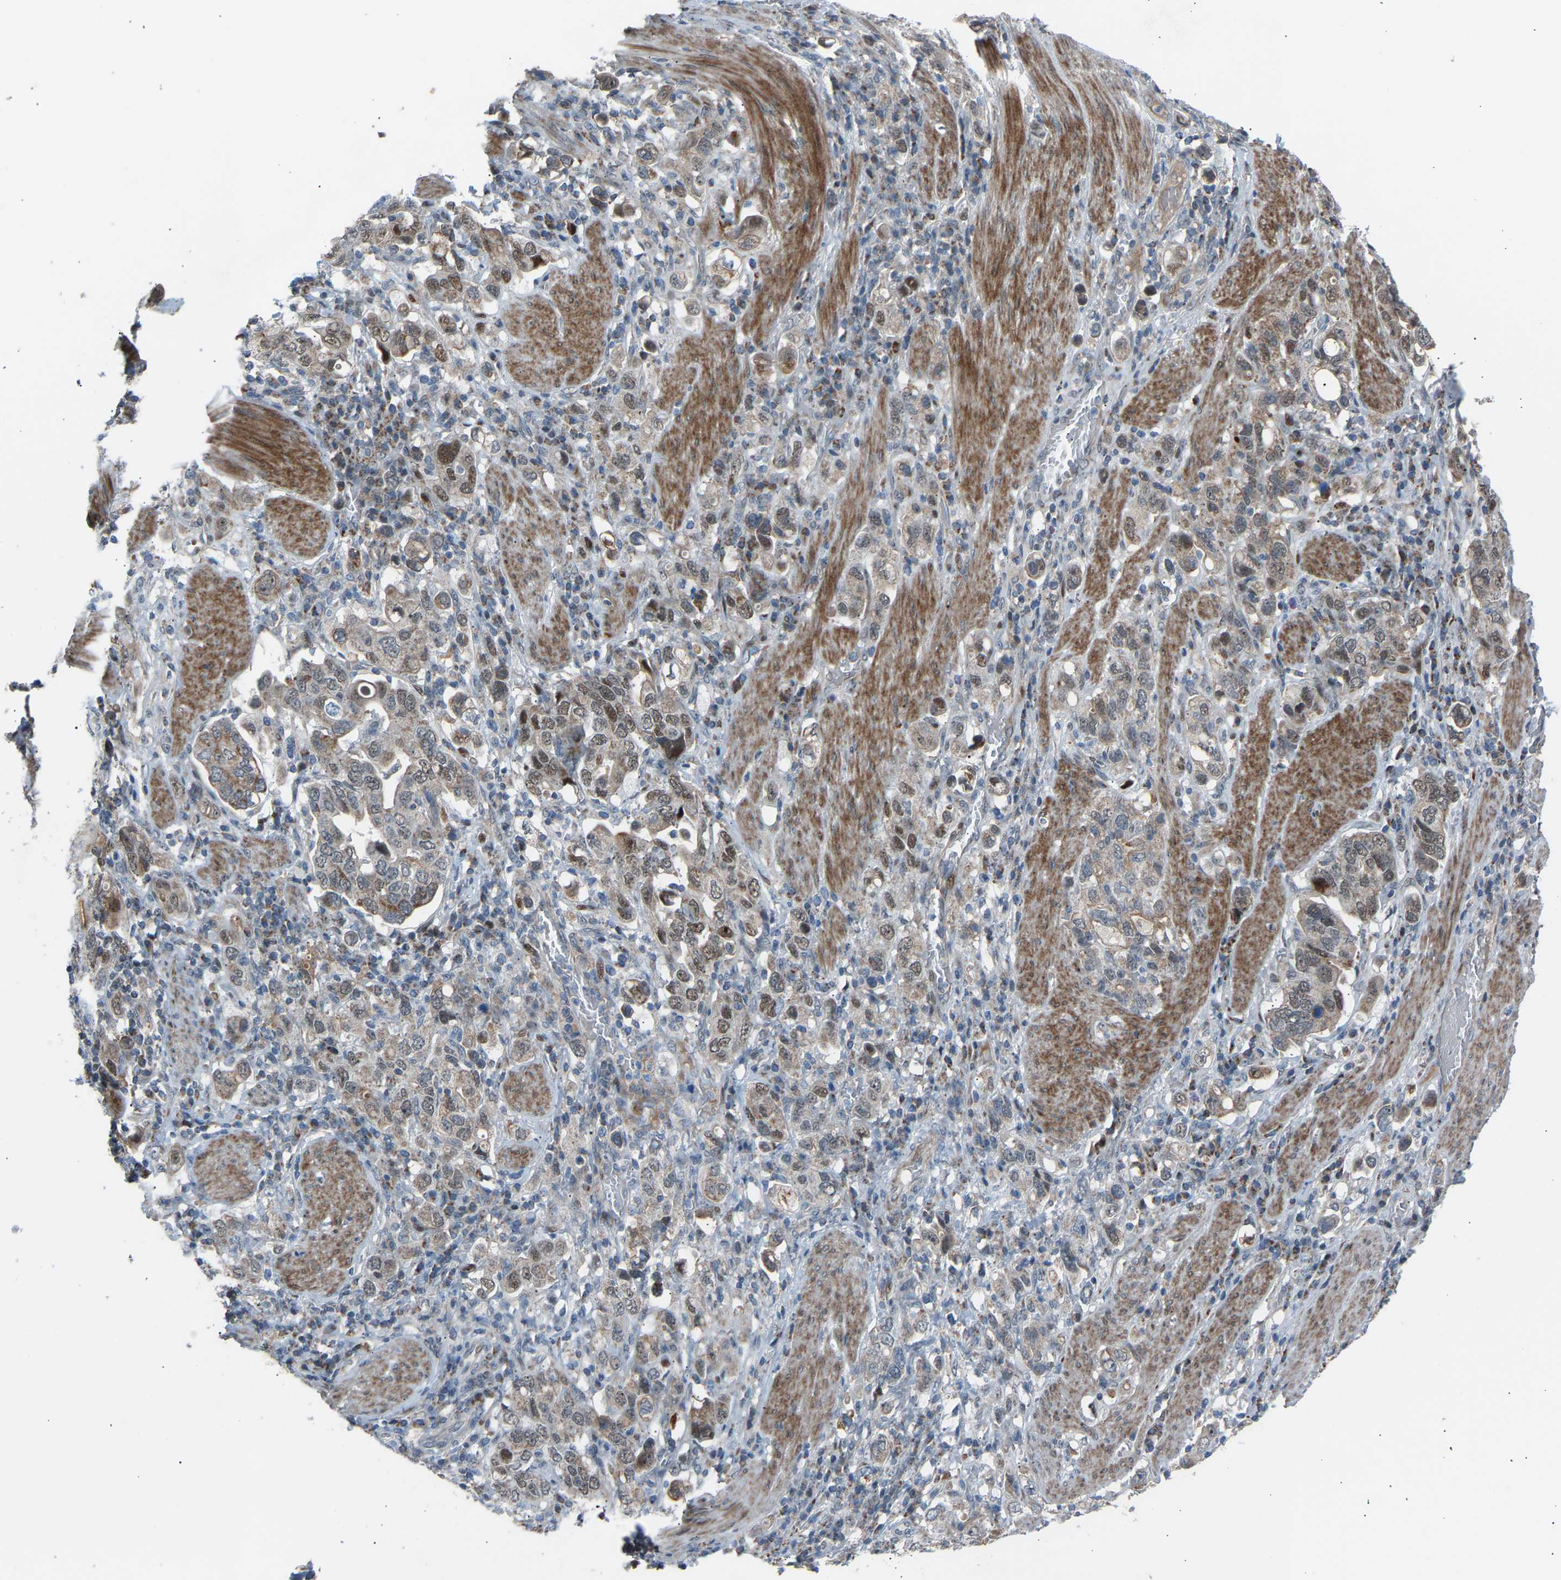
{"staining": {"intensity": "moderate", "quantity": ">75%", "location": "nuclear"}, "tissue": "stomach cancer", "cell_type": "Tumor cells", "image_type": "cancer", "snomed": [{"axis": "morphology", "description": "Adenocarcinoma, NOS"}, {"axis": "topography", "description": "Stomach, upper"}], "caption": "Human stomach cancer (adenocarcinoma) stained with a protein marker demonstrates moderate staining in tumor cells.", "gene": "VPS41", "patient": {"sex": "male", "age": 62}}